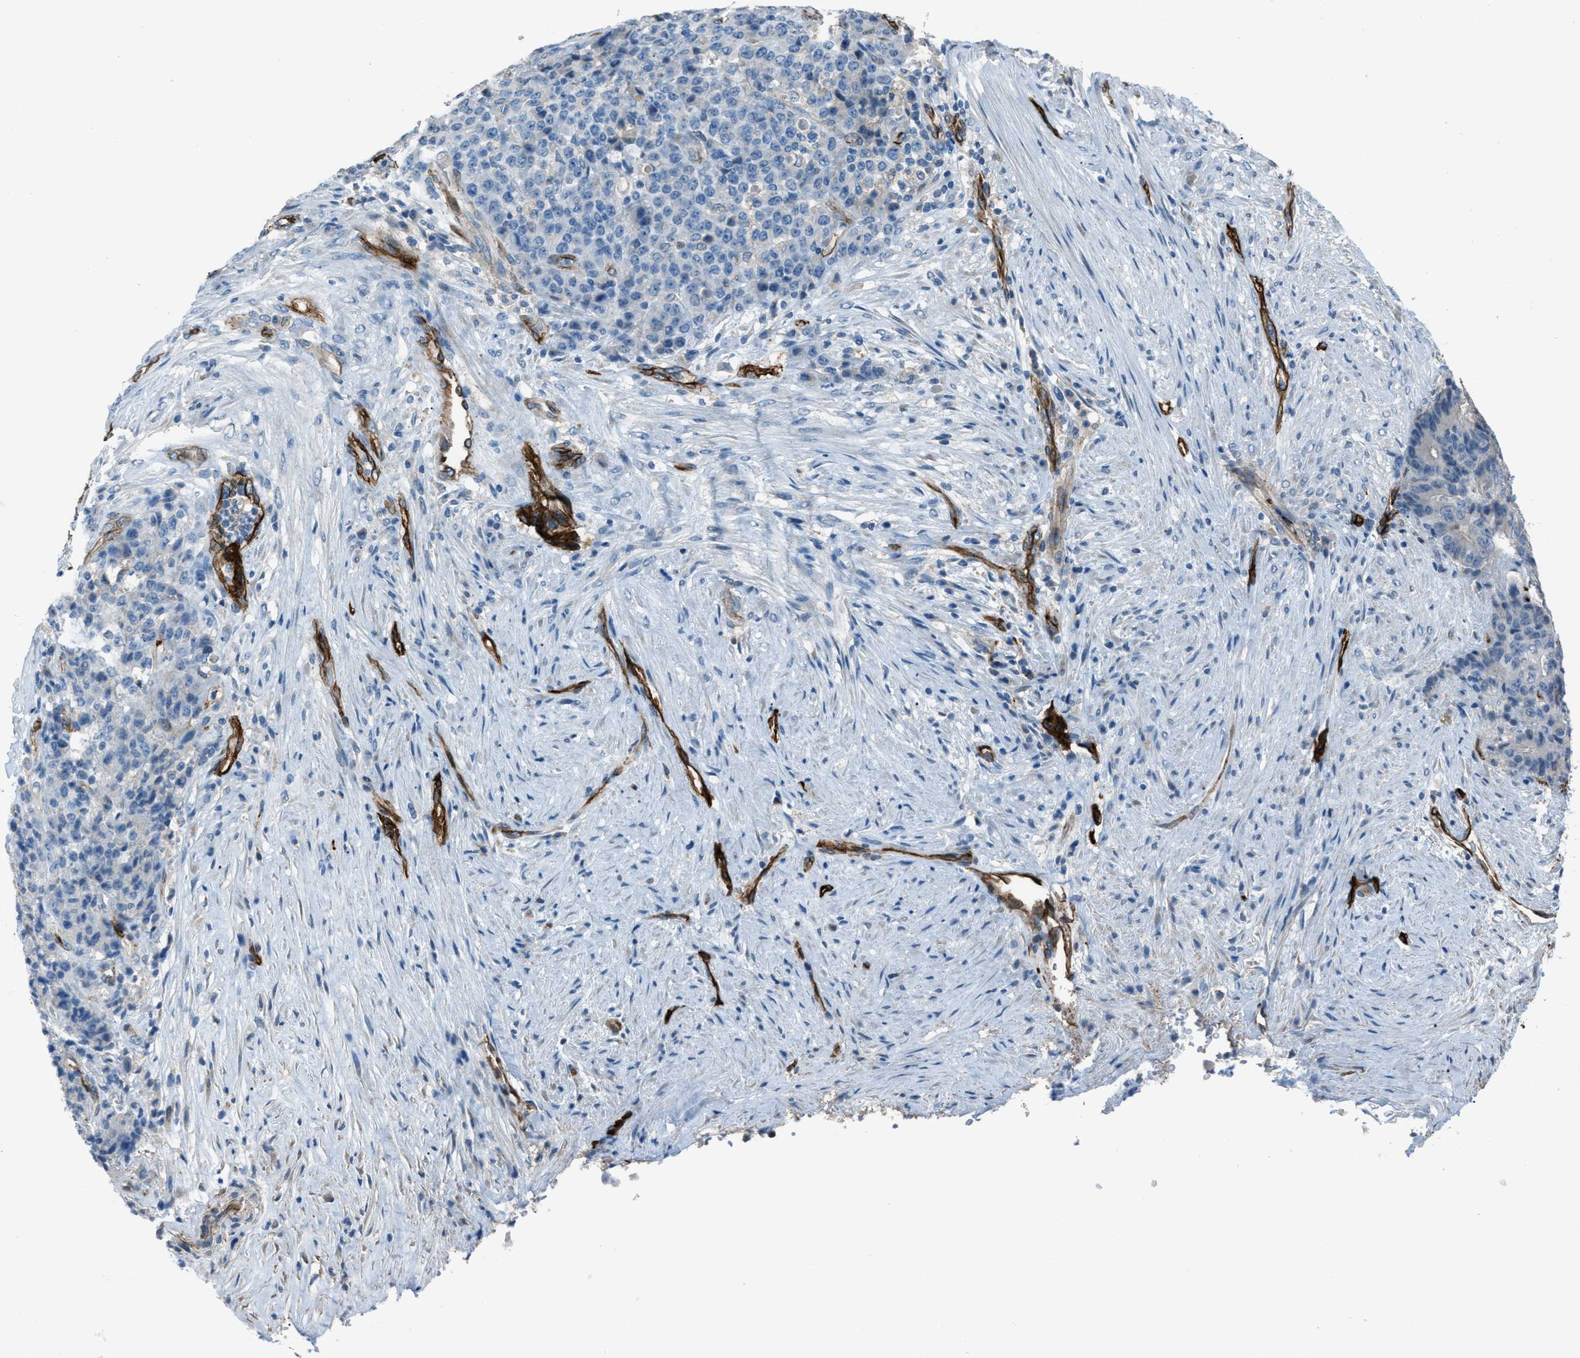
{"staining": {"intensity": "negative", "quantity": "none", "location": "none"}, "tissue": "stomach cancer", "cell_type": "Tumor cells", "image_type": "cancer", "snomed": [{"axis": "morphology", "description": "Adenocarcinoma, NOS"}, {"axis": "topography", "description": "Stomach"}], "caption": "This is an immunohistochemistry photomicrograph of stomach adenocarcinoma. There is no positivity in tumor cells.", "gene": "SLC22A15", "patient": {"sex": "female", "age": 73}}